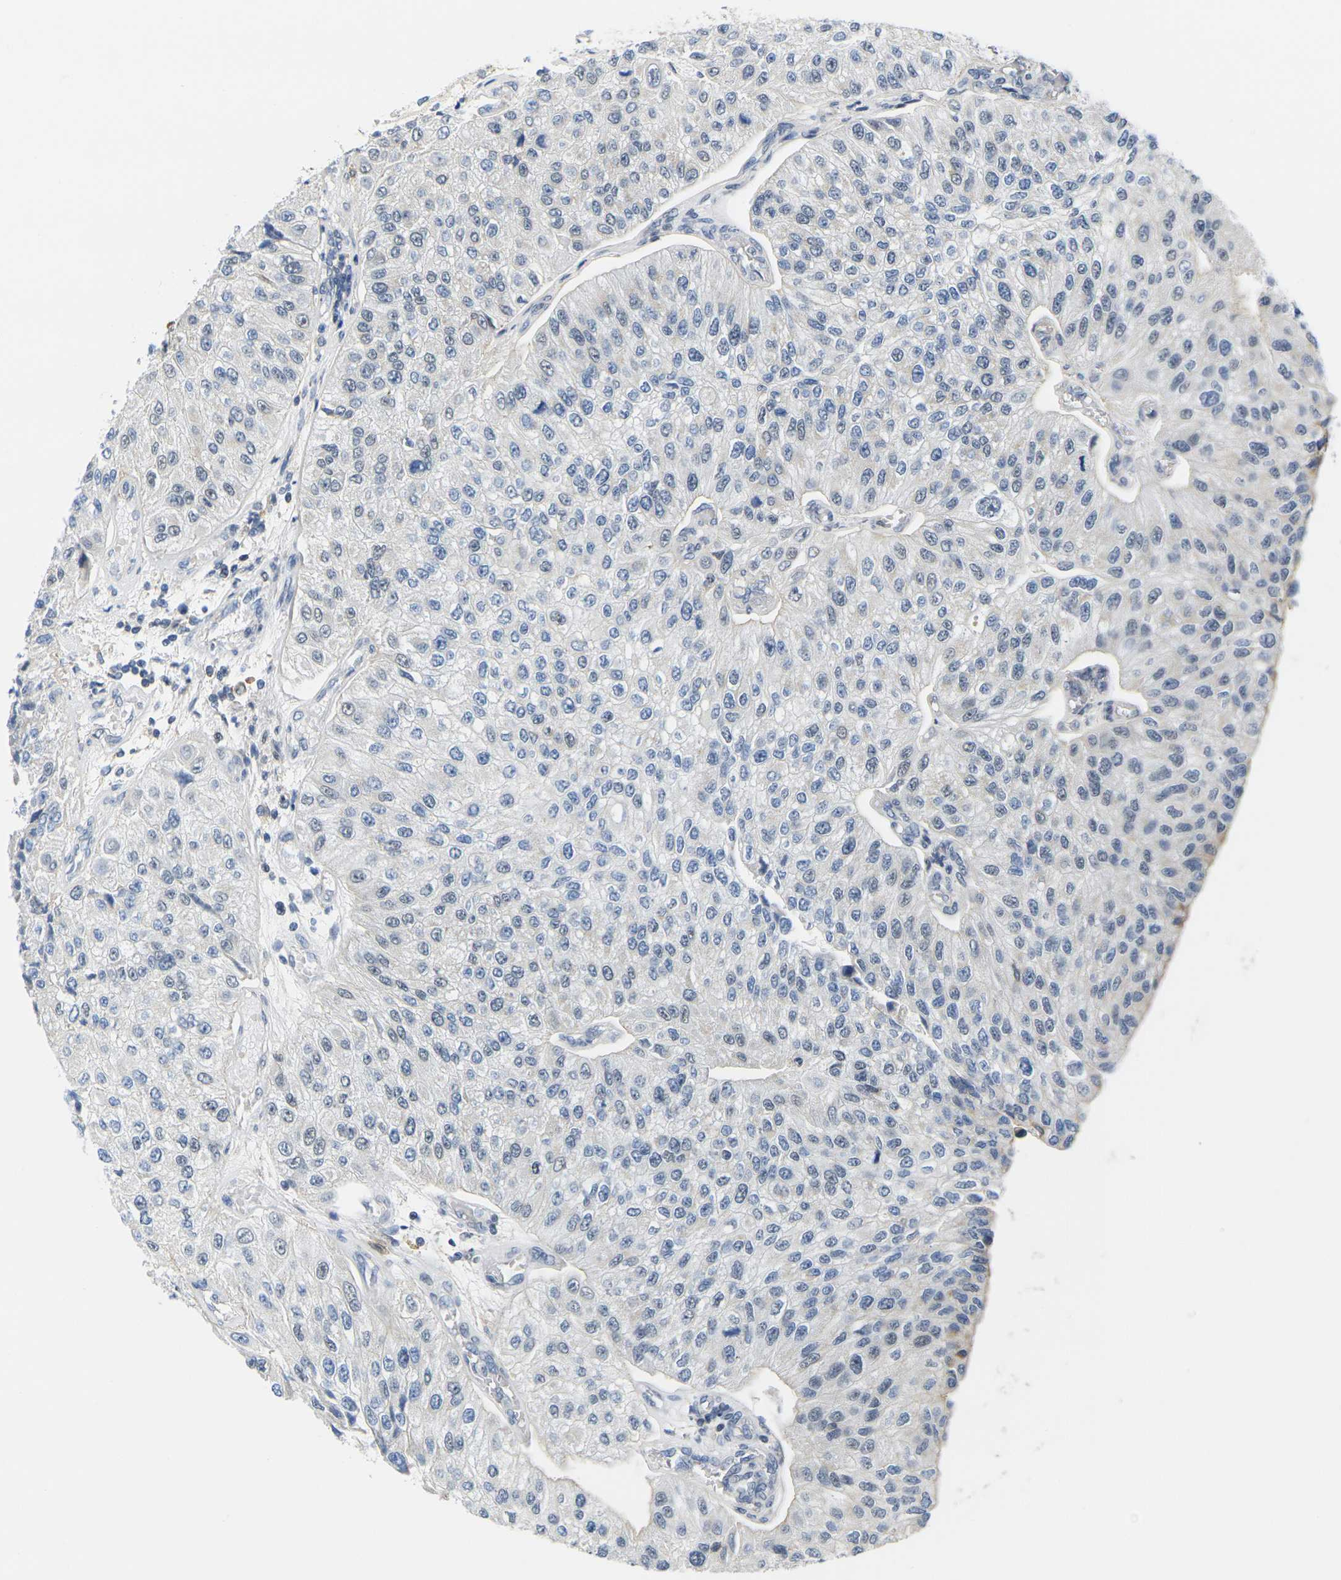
{"staining": {"intensity": "negative", "quantity": "none", "location": "none"}, "tissue": "urothelial cancer", "cell_type": "Tumor cells", "image_type": "cancer", "snomed": [{"axis": "morphology", "description": "Urothelial carcinoma, High grade"}, {"axis": "topography", "description": "Kidney"}, {"axis": "topography", "description": "Urinary bladder"}], "caption": "Immunohistochemical staining of urothelial carcinoma (high-grade) demonstrates no significant expression in tumor cells.", "gene": "OTOF", "patient": {"sex": "male", "age": 77}}